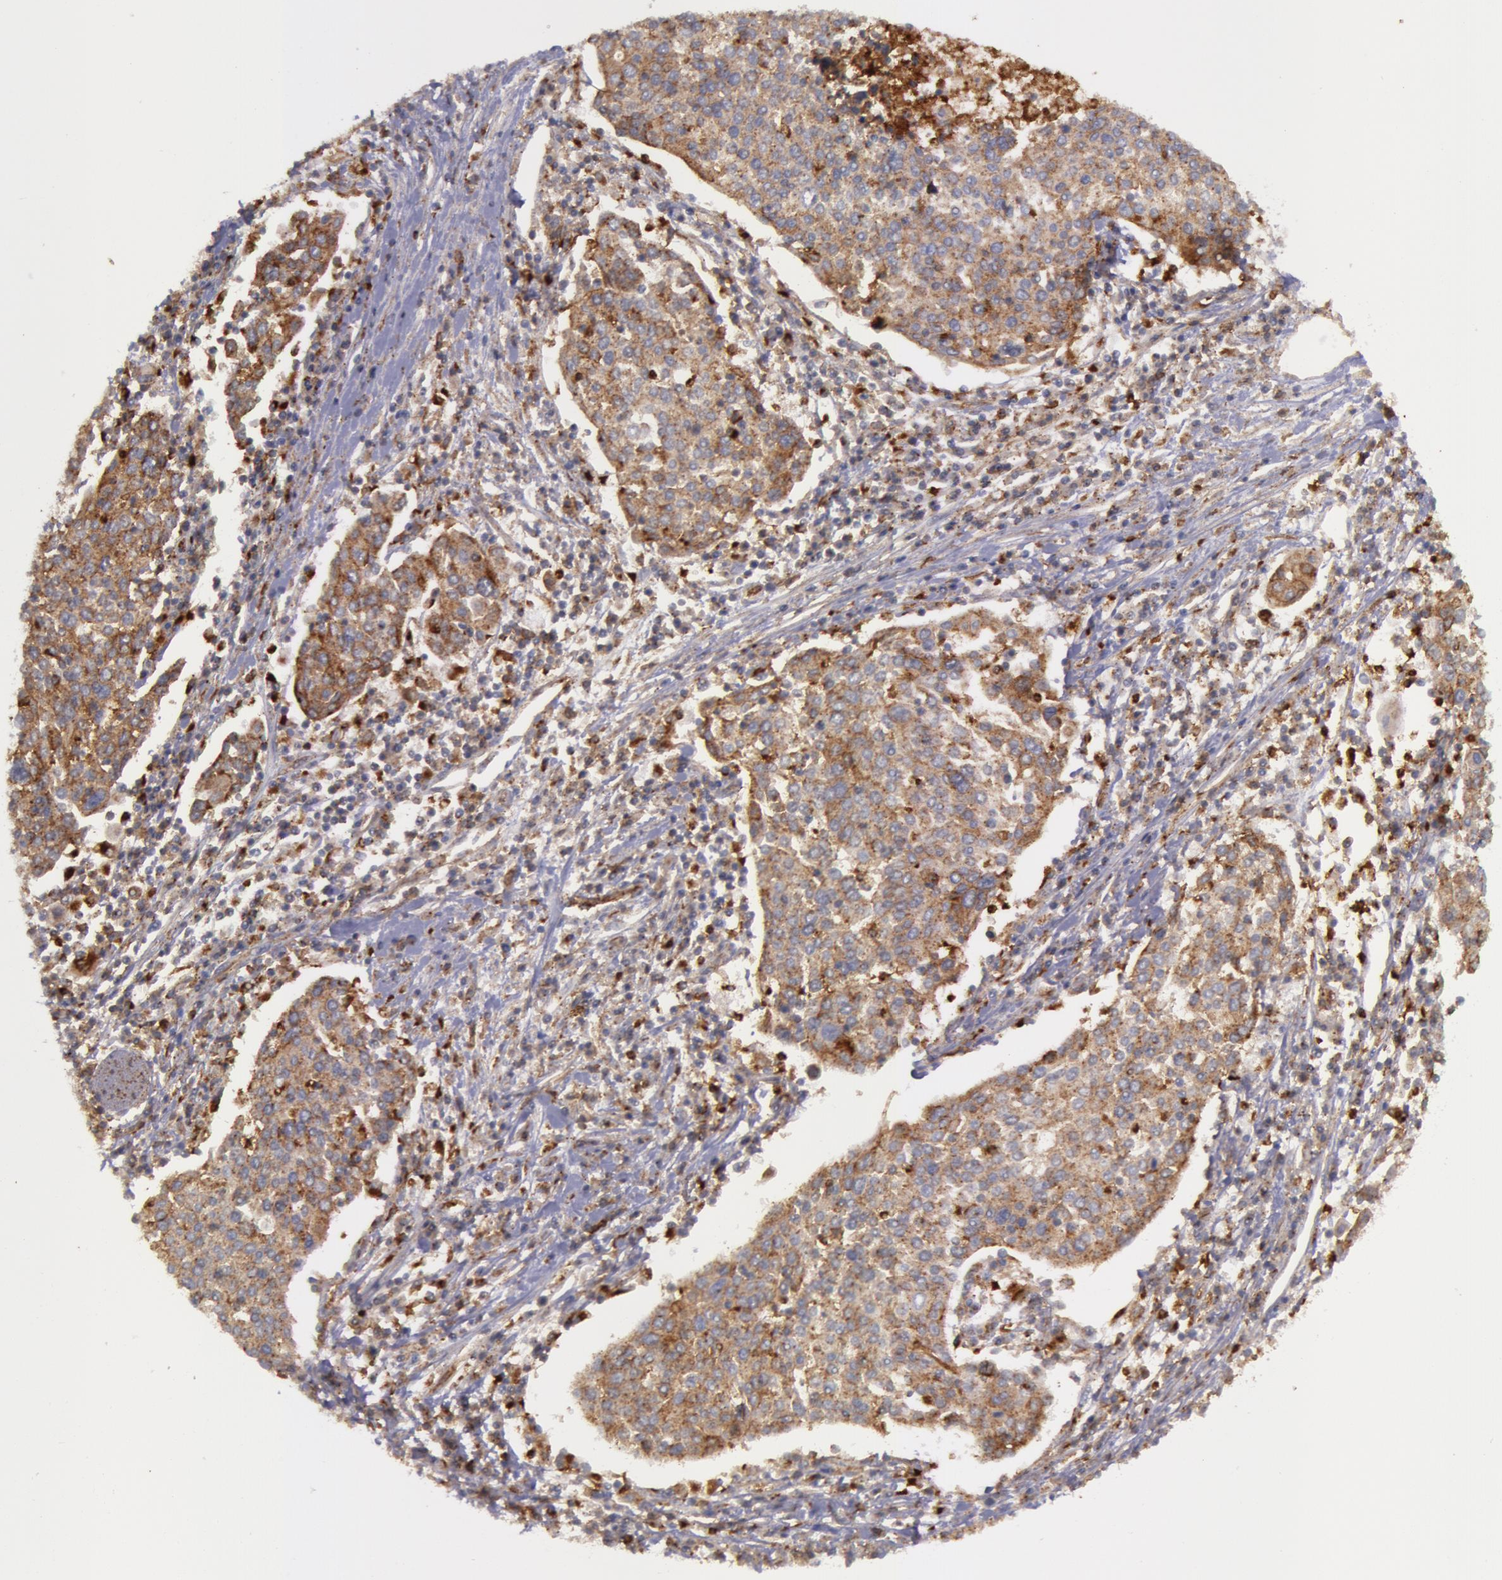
{"staining": {"intensity": "moderate", "quantity": ">75%", "location": "cytoplasmic/membranous"}, "tissue": "cervical cancer", "cell_type": "Tumor cells", "image_type": "cancer", "snomed": [{"axis": "morphology", "description": "Squamous cell carcinoma, NOS"}, {"axis": "topography", "description": "Cervix"}], "caption": "Protein staining exhibits moderate cytoplasmic/membranous staining in about >75% of tumor cells in cervical cancer.", "gene": "FLOT2", "patient": {"sex": "female", "age": 40}}